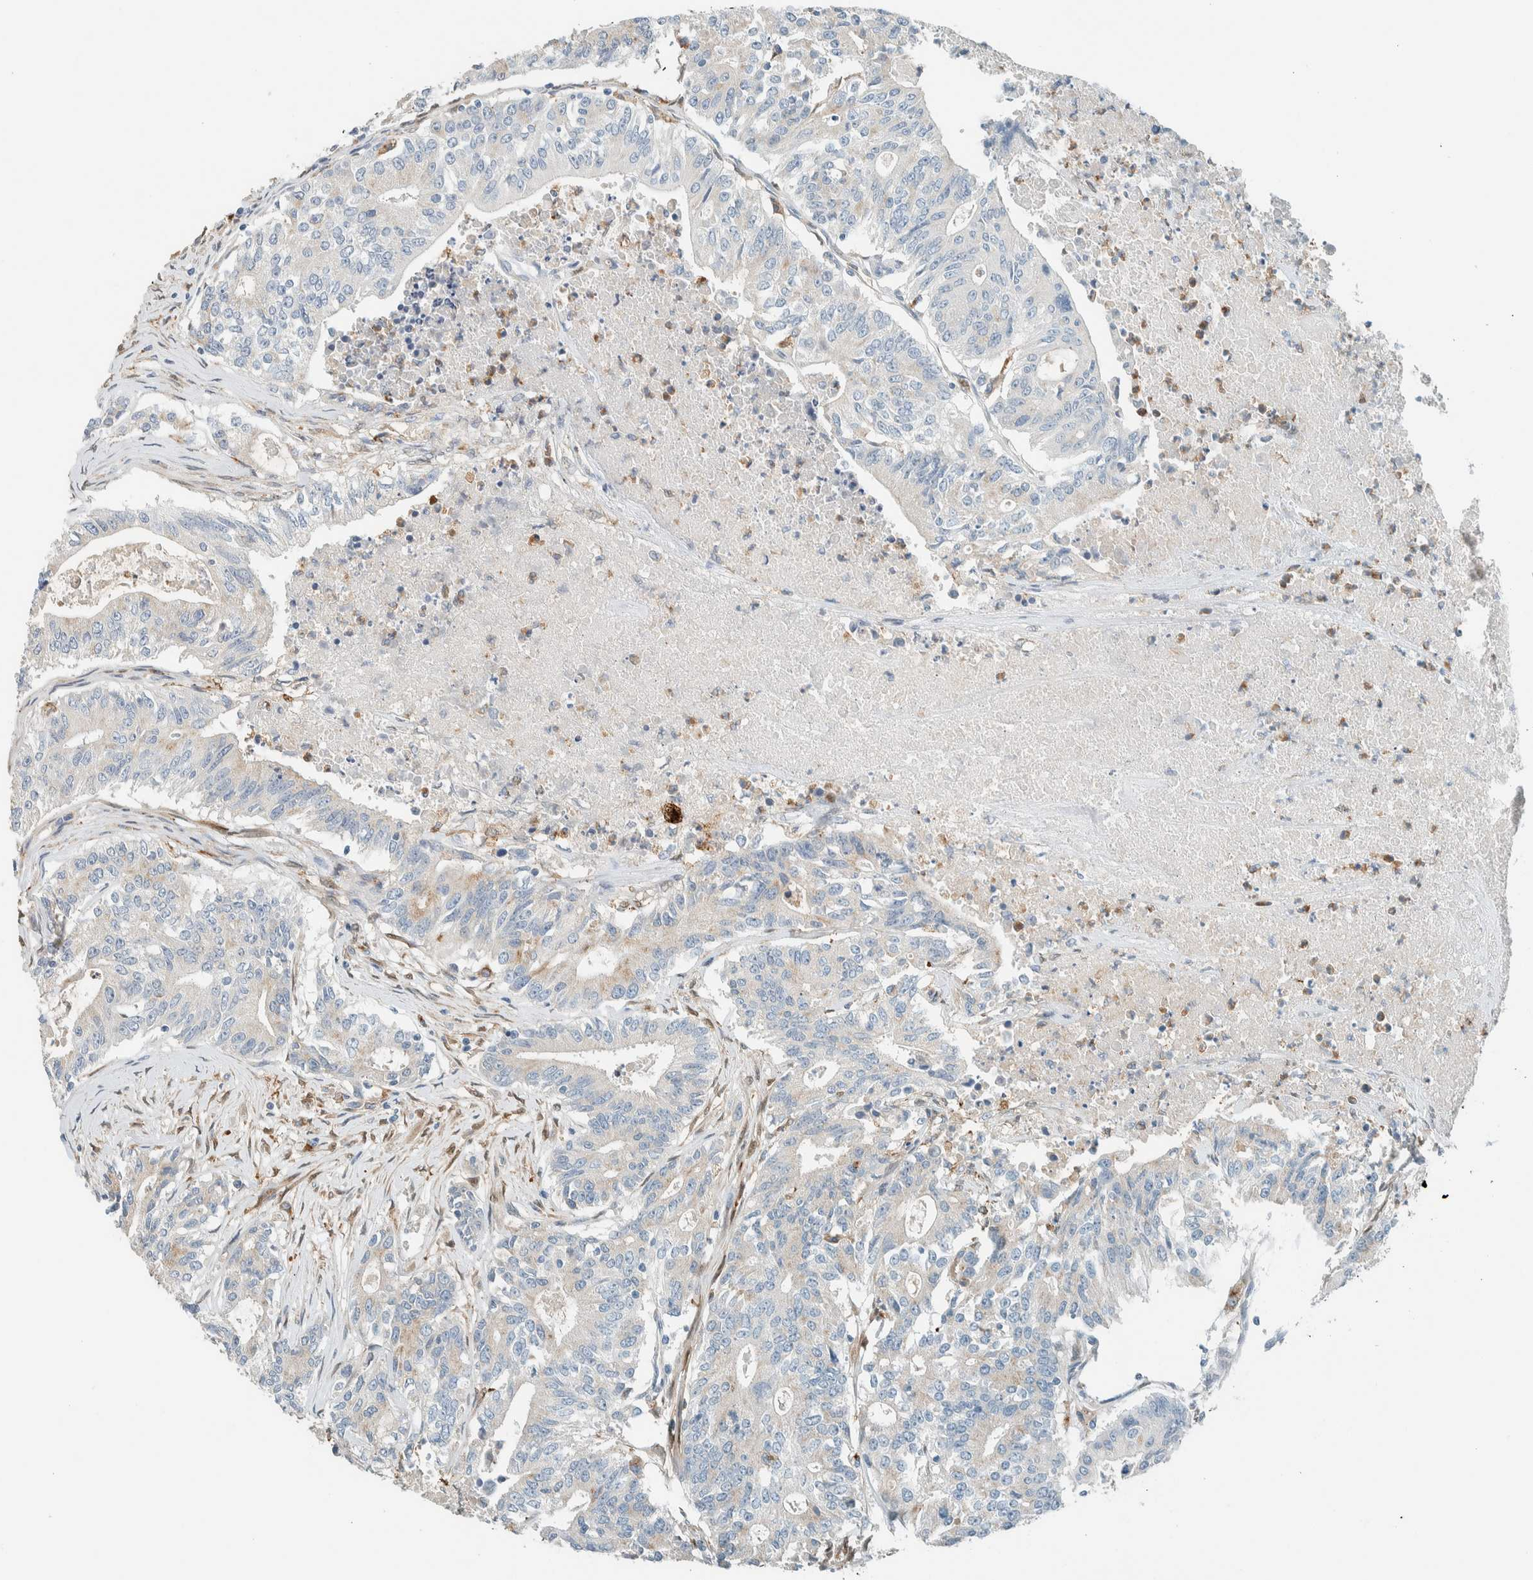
{"staining": {"intensity": "negative", "quantity": "none", "location": "none"}, "tissue": "colorectal cancer", "cell_type": "Tumor cells", "image_type": "cancer", "snomed": [{"axis": "morphology", "description": "Adenocarcinoma, NOS"}, {"axis": "topography", "description": "Colon"}], "caption": "This is an IHC histopathology image of human colorectal cancer (adenocarcinoma). There is no expression in tumor cells.", "gene": "NXN", "patient": {"sex": "female", "age": 77}}